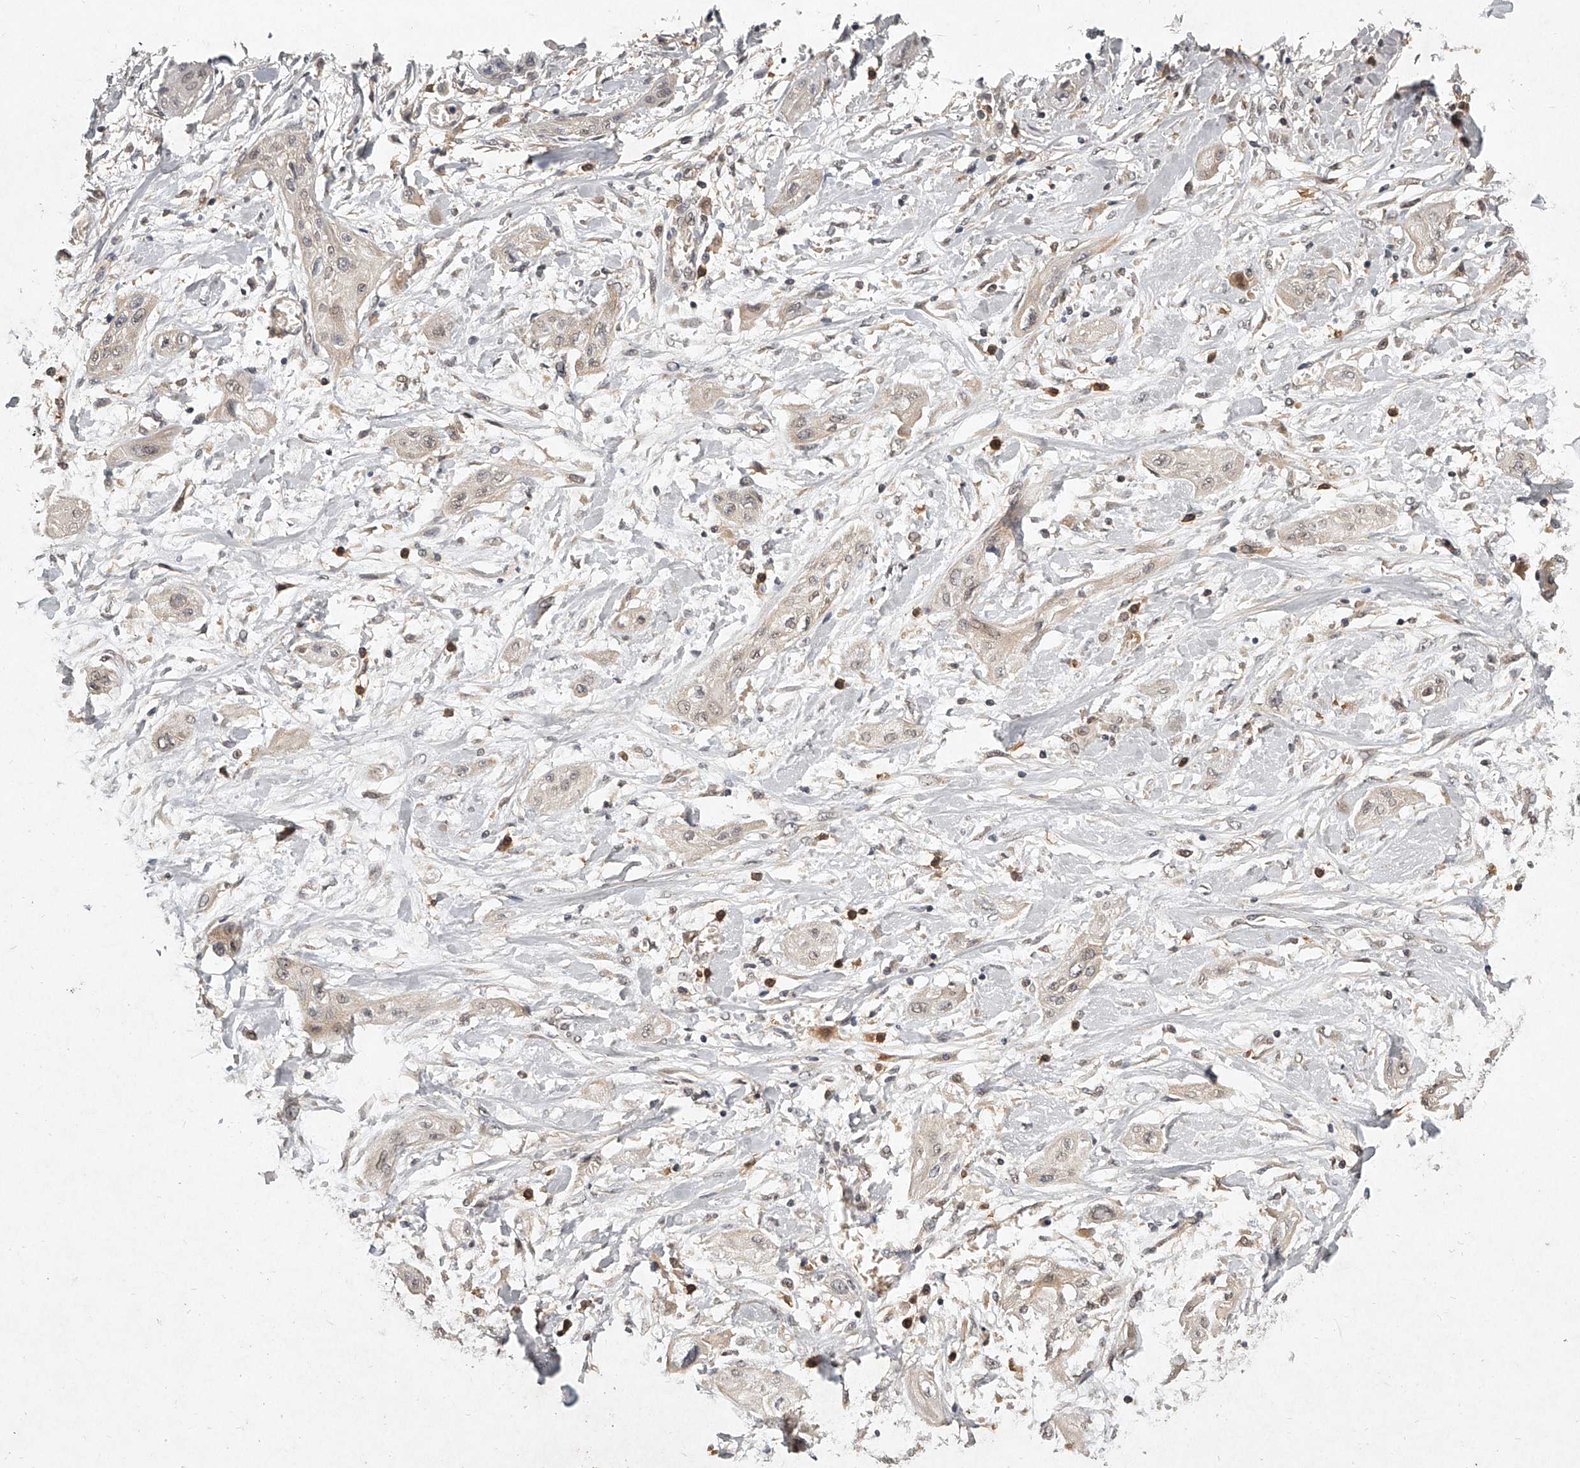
{"staining": {"intensity": "weak", "quantity": "<25%", "location": "cytoplasmic/membranous,nuclear"}, "tissue": "lung cancer", "cell_type": "Tumor cells", "image_type": "cancer", "snomed": [{"axis": "morphology", "description": "Squamous cell carcinoma, NOS"}, {"axis": "topography", "description": "Lung"}], "caption": "High power microscopy photomicrograph of an IHC micrograph of lung cancer (squamous cell carcinoma), revealing no significant expression in tumor cells.", "gene": "SLC37A1", "patient": {"sex": "female", "age": 47}}